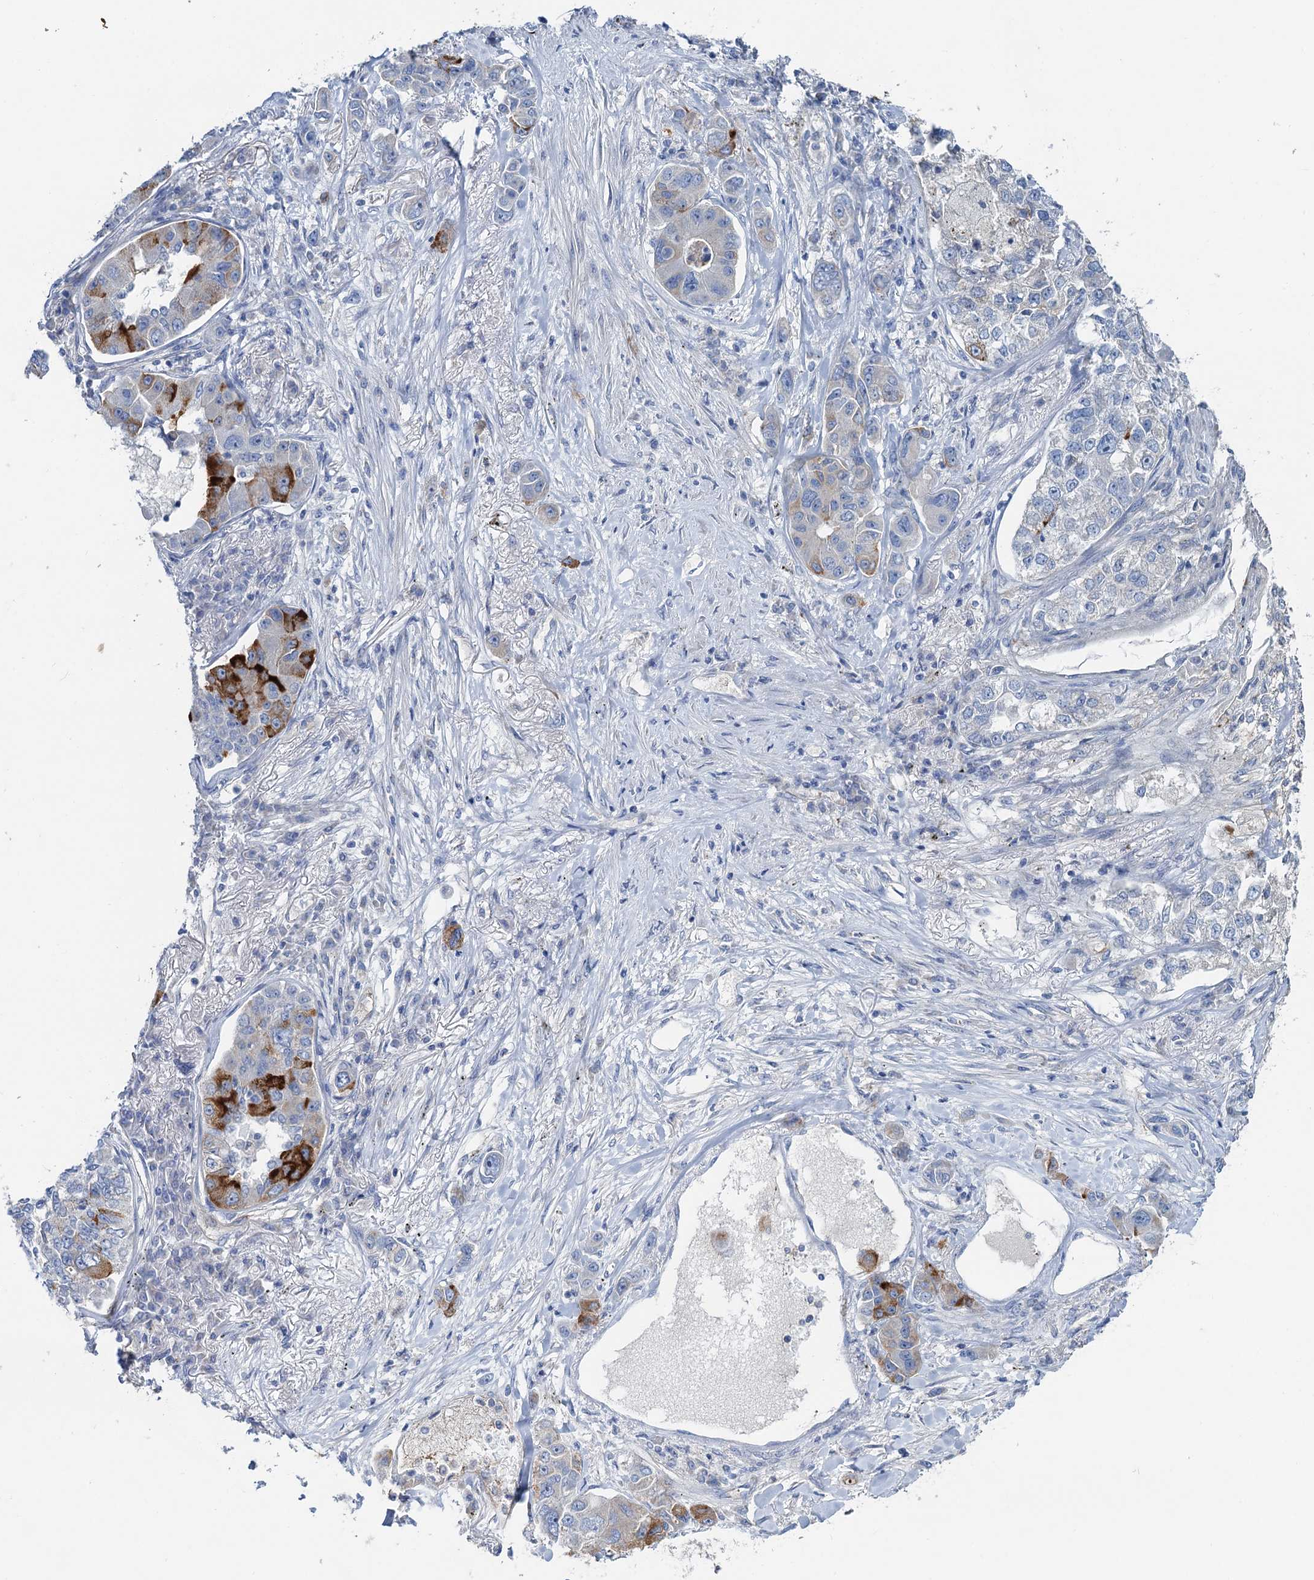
{"staining": {"intensity": "strong", "quantity": "<25%", "location": "cytoplasmic/membranous"}, "tissue": "lung cancer", "cell_type": "Tumor cells", "image_type": "cancer", "snomed": [{"axis": "morphology", "description": "Adenocarcinoma, NOS"}, {"axis": "topography", "description": "Lung"}], "caption": "About <25% of tumor cells in human lung cancer (adenocarcinoma) show strong cytoplasmic/membranous protein staining as visualized by brown immunohistochemical staining.", "gene": "PLLP", "patient": {"sex": "male", "age": 49}}